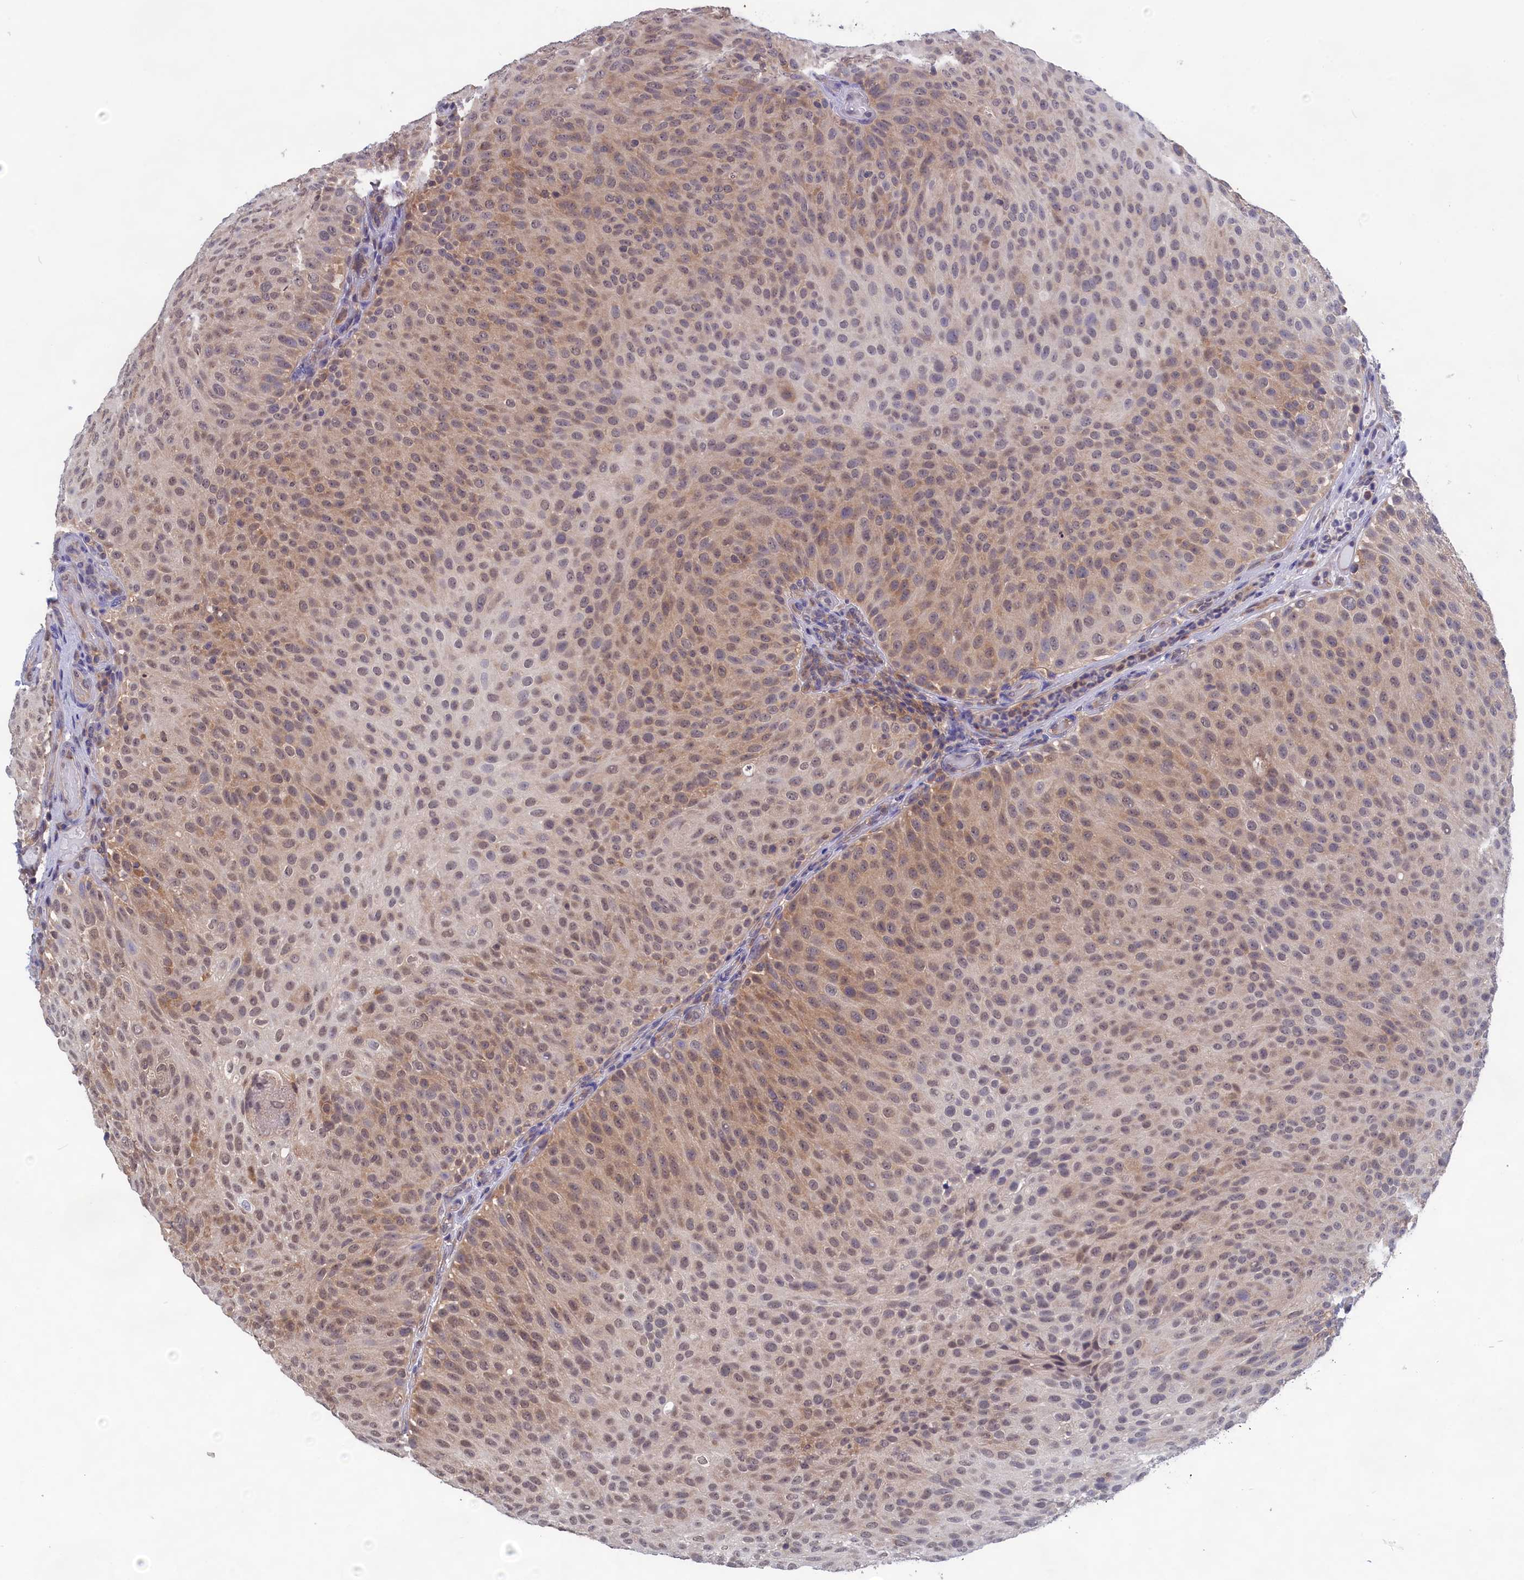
{"staining": {"intensity": "weak", "quantity": "25%-75%", "location": "cytoplasmic/membranous,nuclear"}, "tissue": "urothelial cancer", "cell_type": "Tumor cells", "image_type": "cancer", "snomed": [{"axis": "morphology", "description": "Urothelial carcinoma, Low grade"}, {"axis": "topography", "description": "Urinary bladder"}], "caption": "IHC (DAB (3,3'-diaminobenzidine)) staining of human urothelial cancer shows weak cytoplasmic/membranous and nuclear protein positivity in about 25%-75% of tumor cells.", "gene": "PGP", "patient": {"sex": "male", "age": 78}}